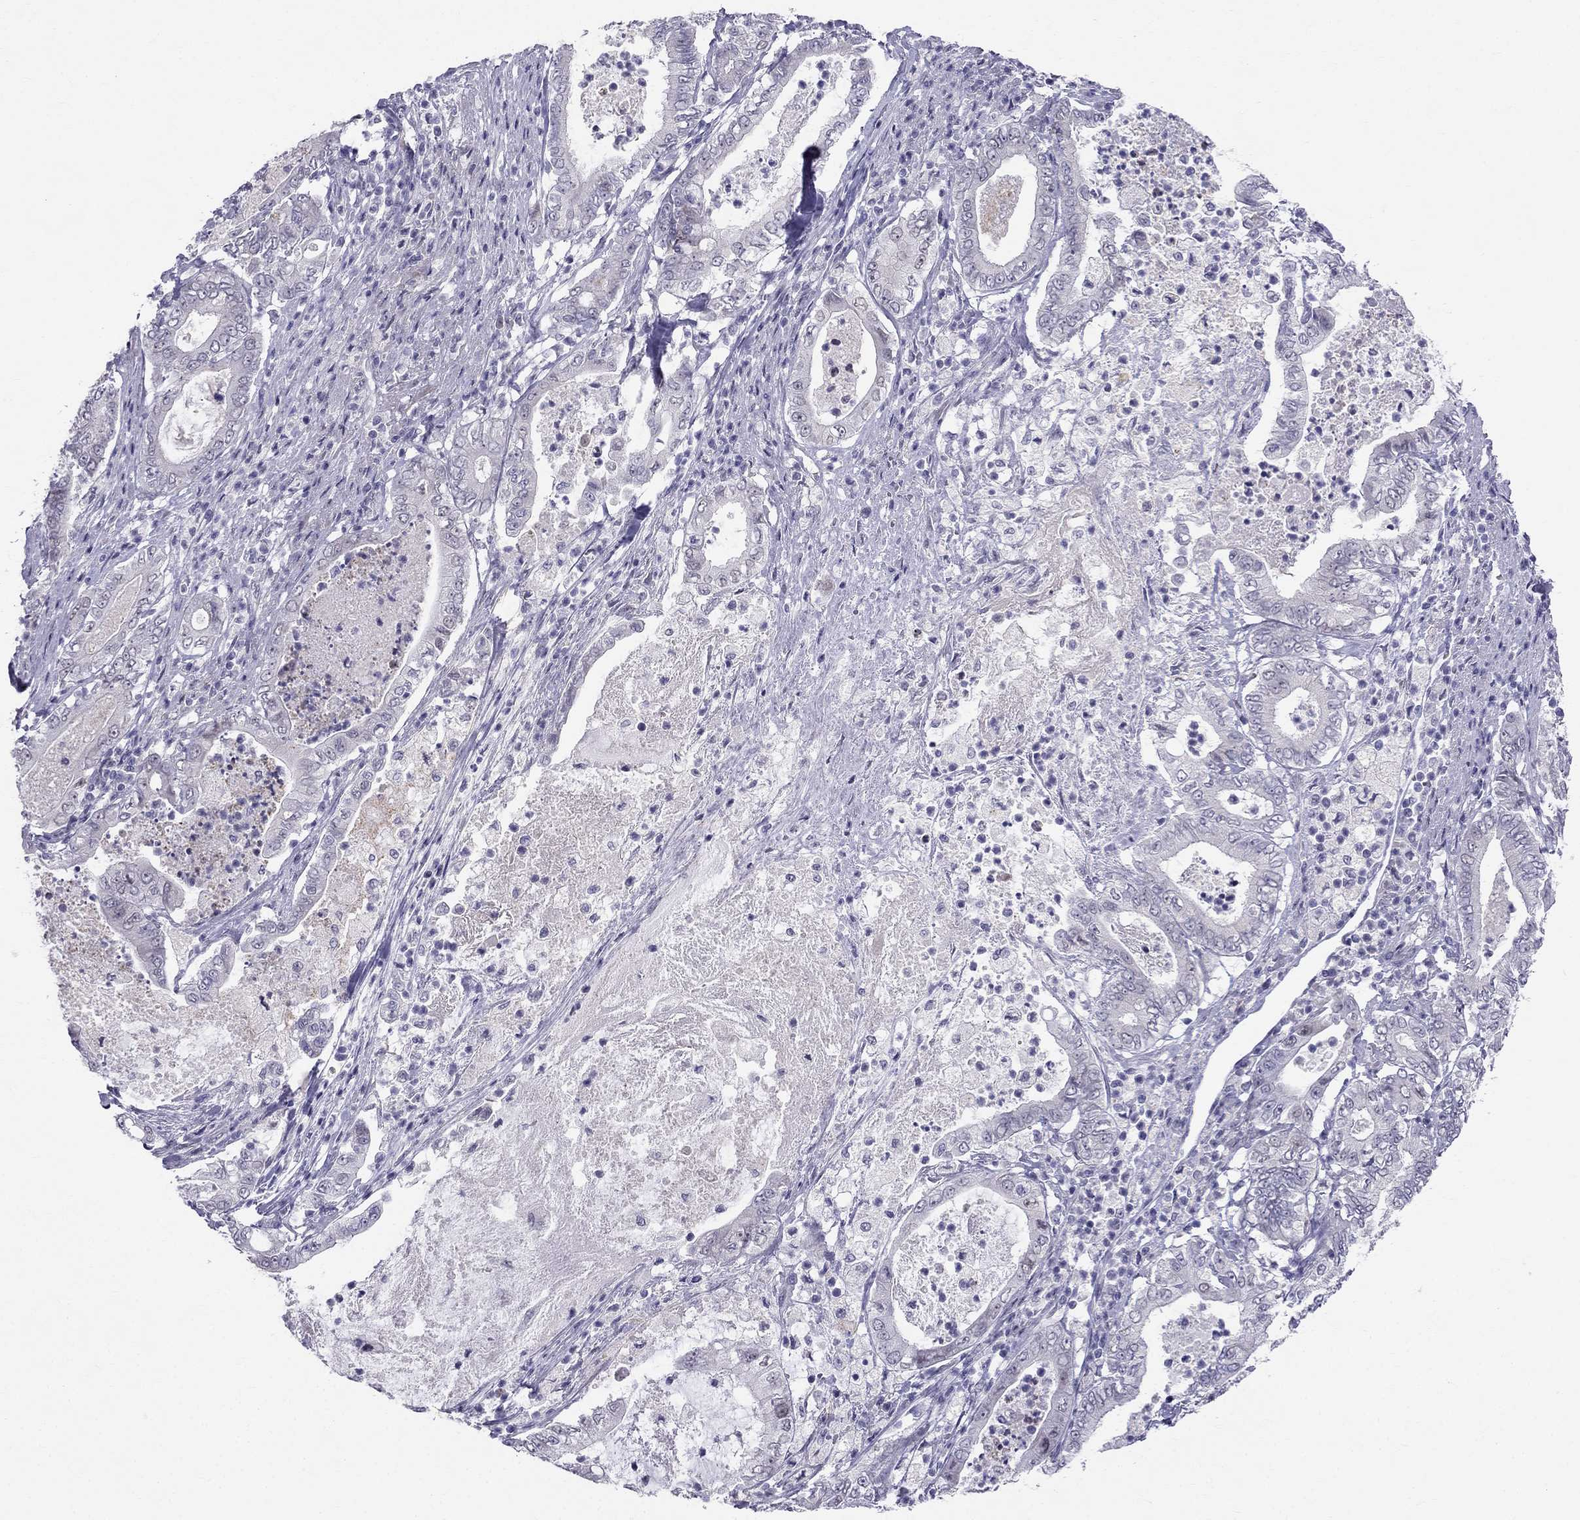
{"staining": {"intensity": "negative", "quantity": "none", "location": "none"}, "tissue": "pancreatic cancer", "cell_type": "Tumor cells", "image_type": "cancer", "snomed": [{"axis": "morphology", "description": "Adenocarcinoma, NOS"}, {"axis": "topography", "description": "Pancreas"}], "caption": "This is an IHC image of pancreatic cancer. There is no staining in tumor cells.", "gene": "BAG5", "patient": {"sex": "male", "age": 71}}